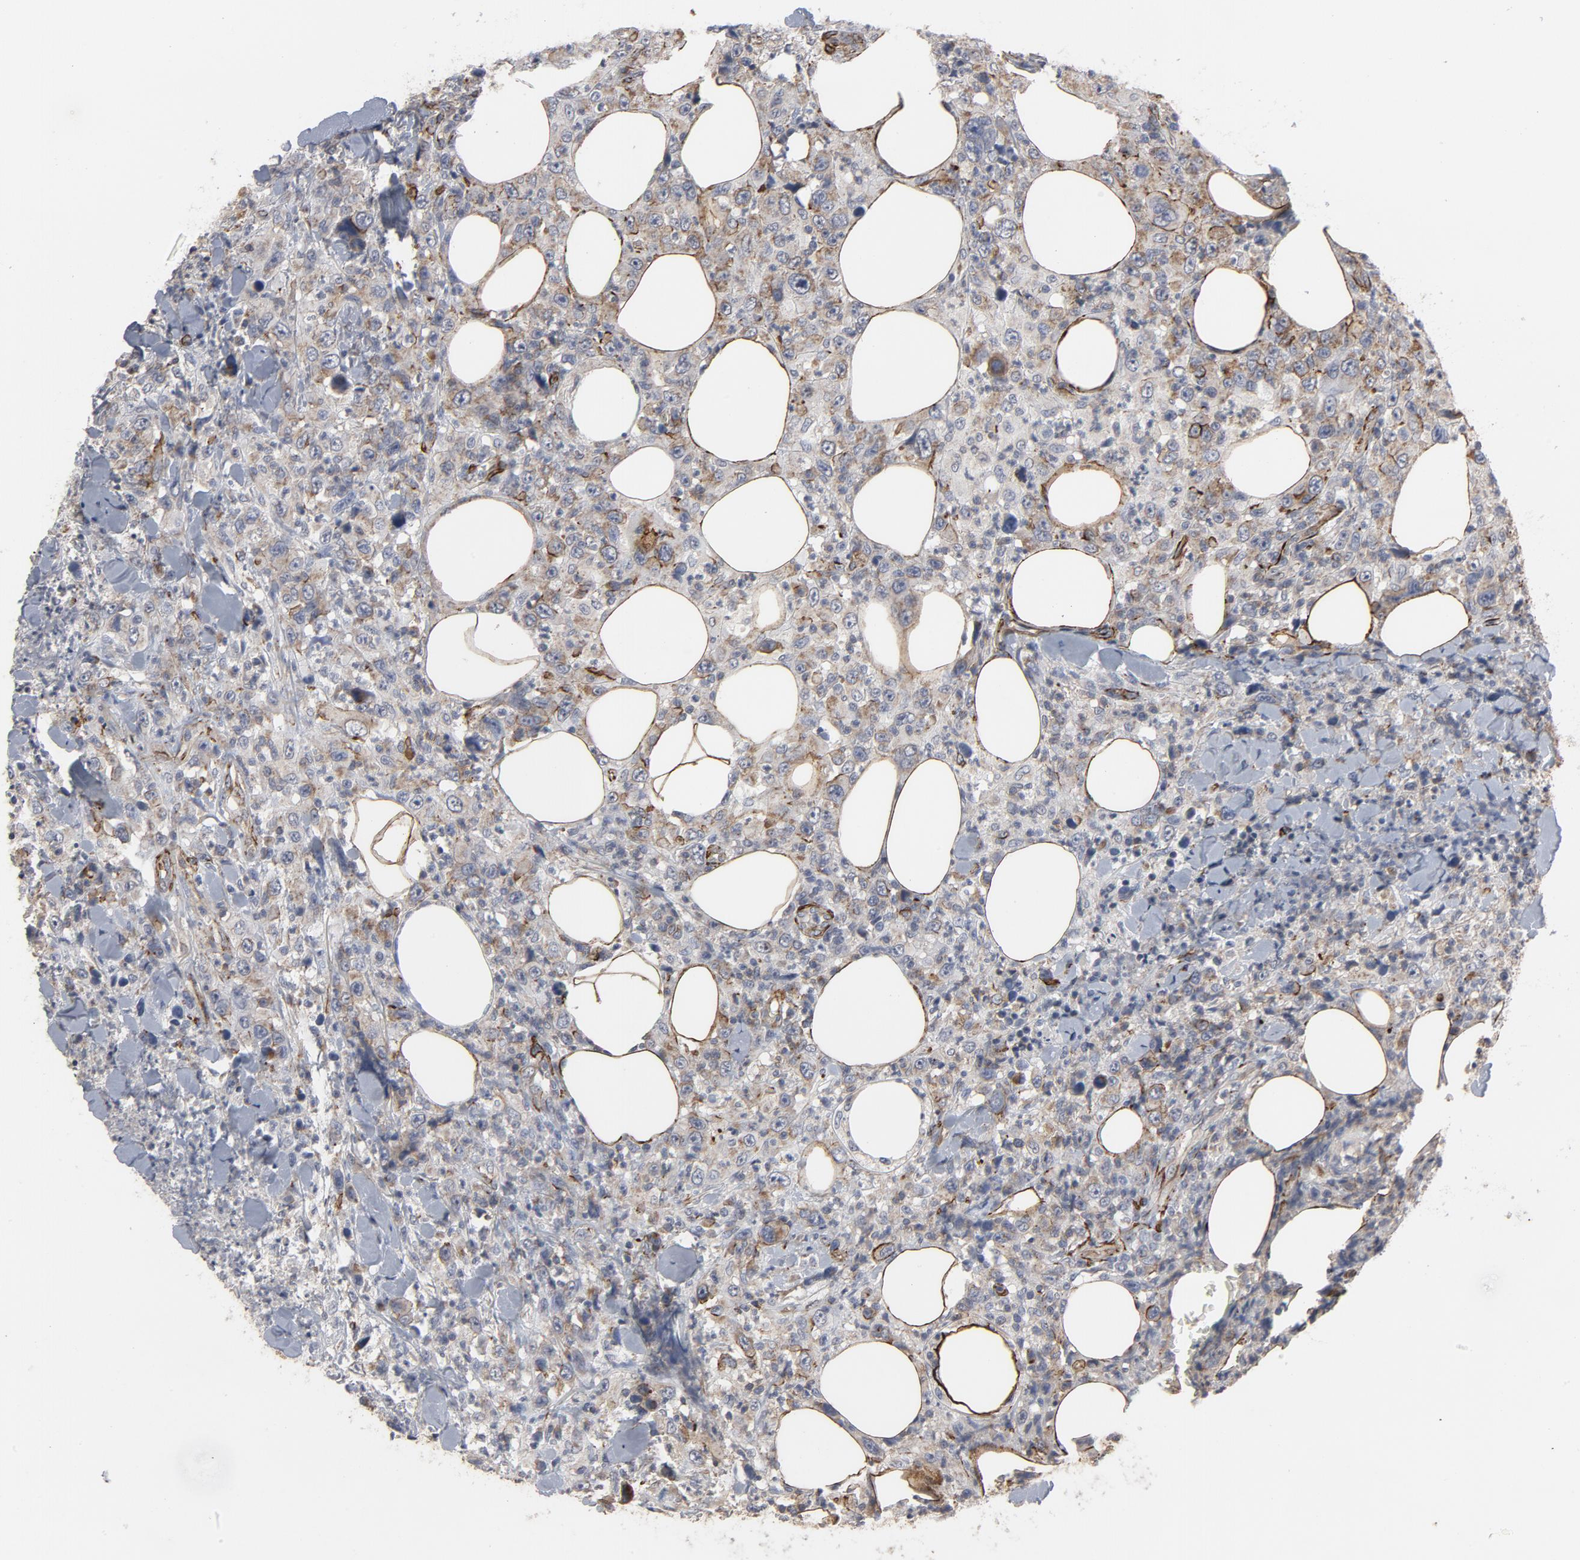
{"staining": {"intensity": "weak", "quantity": "25%-75%", "location": "cytoplasmic/membranous"}, "tissue": "thyroid cancer", "cell_type": "Tumor cells", "image_type": "cancer", "snomed": [{"axis": "morphology", "description": "Carcinoma, NOS"}, {"axis": "topography", "description": "Thyroid gland"}], "caption": "About 25%-75% of tumor cells in thyroid cancer (carcinoma) reveal weak cytoplasmic/membranous protein positivity as visualized by brown immunohistochemical staining.", "gene": "GNG2", "patient": {"sex": "female", "age": 77}}